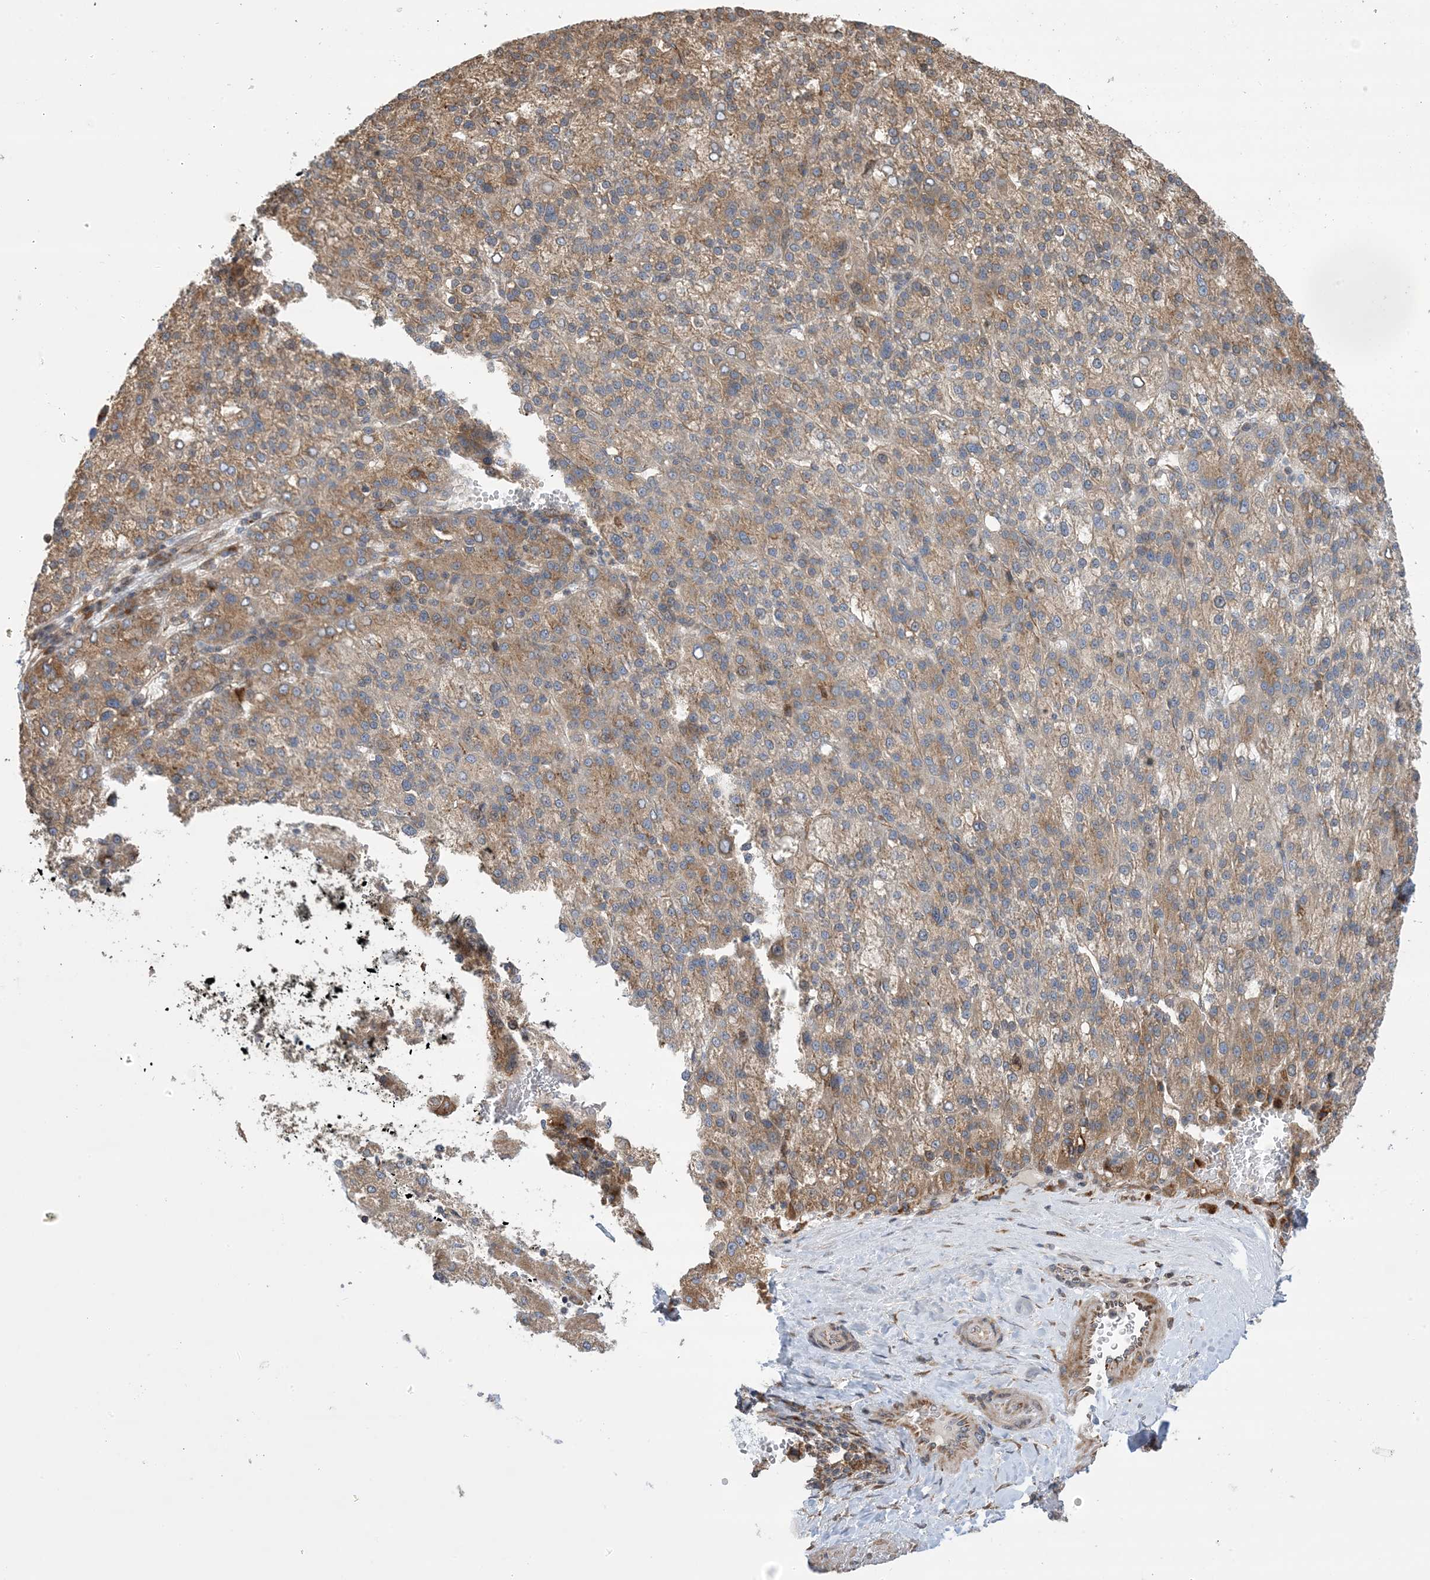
{"staining": {"intensity": "moderate", "quantity": ">75%", "location": "cytoplasmic/membranous"}, "tissue": "liver cancer", "cell_type": "Tumor cells", "image_type": "cancer", "snomed": [{"axis": "morphology", "description": "Carcinoma, Hepatocellular, NOS"}, {"axis": "topography", "description": "Liver"}], "caption": "Protein expression analysis of liver hepatocellular carcinoma demonstrates moderate cytoplasmic/membranous staining in approximately >75% of tumor cells. The staining is performed using DAB brown chromogen to label protein expression. The nuclei are counter-stained blue using hematoxylin.", "gene": "CLEC16A", "patient": {"sex": "female", "age": 58}}